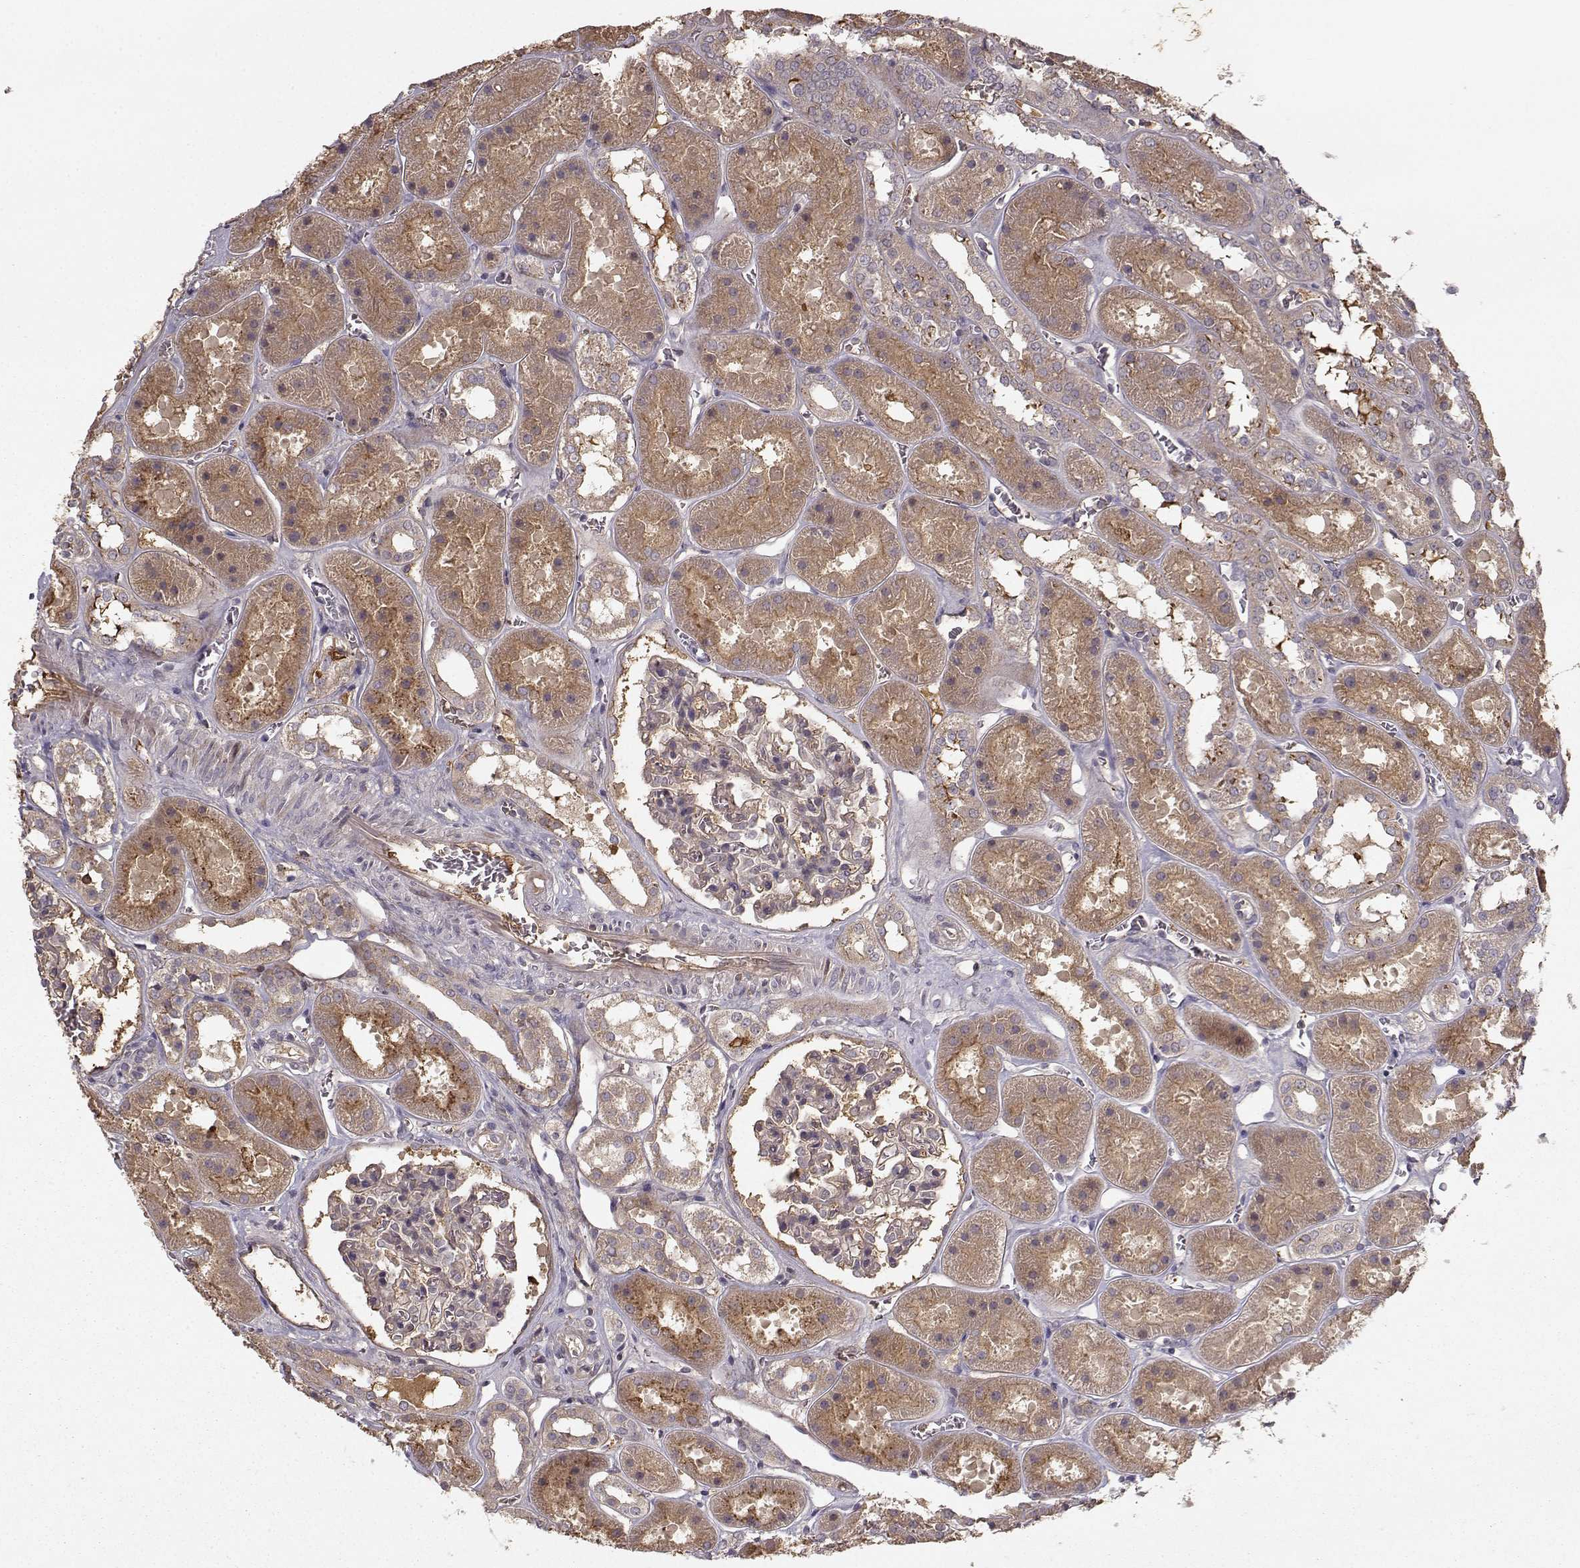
{"staining": {"intensity": "moderate", "quantity": "25%-75%", "location": "cytoplasmic/membranous"}, "tissue": "kidney", "cell_type": "Cells in glomeruli", "image_type": "normal", "snomed": [{"axis": "morphology", "description": "Normal tissue, NOS"}, {"axis": "topography", "description": "Kidney"}], "caption": "A medium amount of moderate cytoplasmic/membranous expression is identified in about 25%-75% of cells in glomeruli in normal kidney.", "gene": "WNT6", "patient": {"sex": "female", "age": 41}}